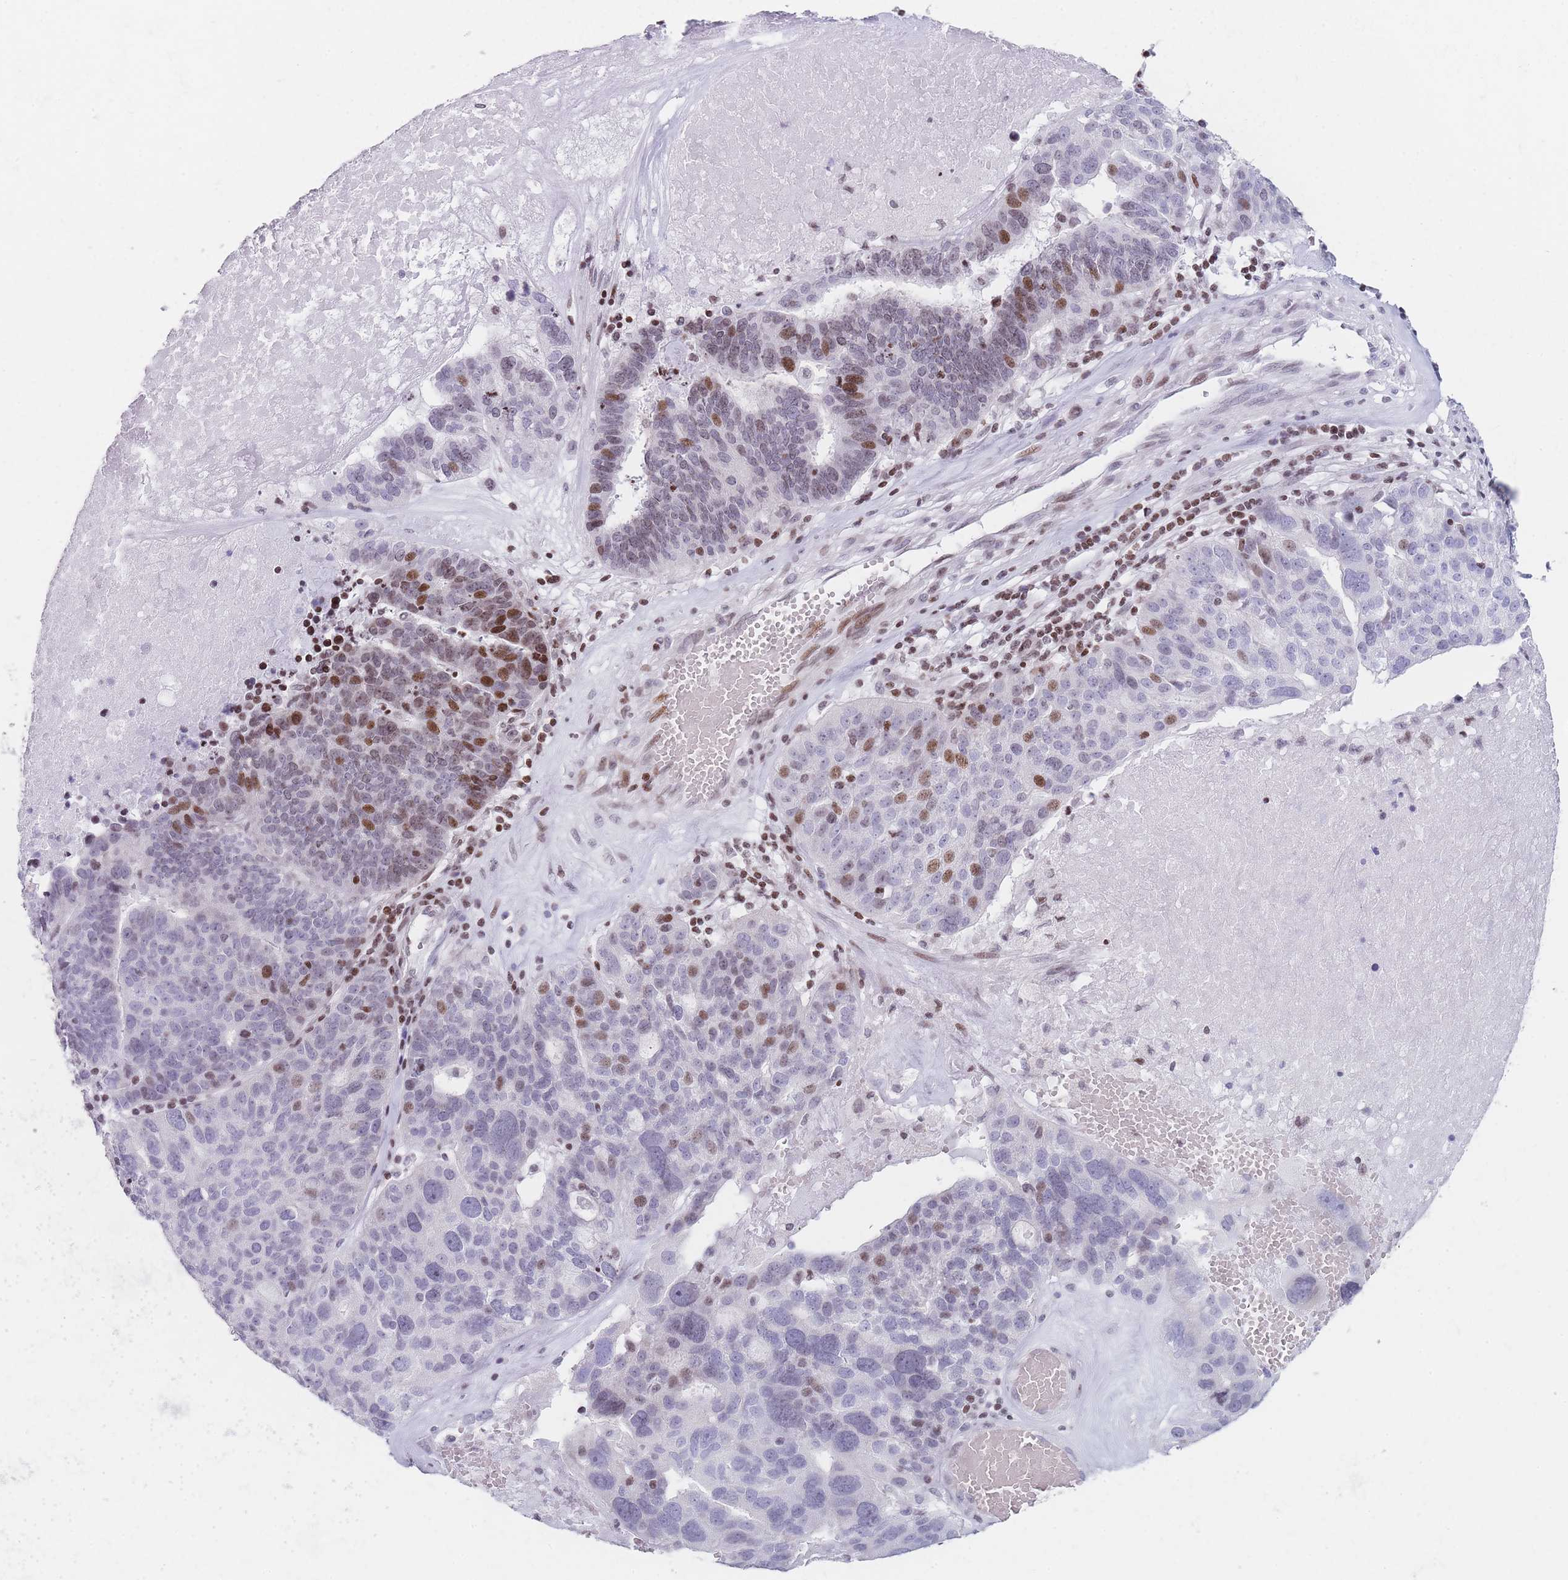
{"staining": {"intensity": "moderate", "quantity": "25%-75%", "location": "nuclear"}, "tissue": "ovarian cancer", "cell_type": "Tumor cells", "image_type": "cancer", "snomed": [{"axis": "morphology", "description": "Cystadenocarcinoma, serous, NOS"}, {"axis": "topography", "description": "Ovary"}], "caption": "About 25%-75% of tumor cells in serous cystadenocarcinoma (ovarian) demonstrate moderate nuclear protein staining as visualized by brown immunohistochemical staining.", "gene": "AK9", "patient": {"sex": "female", "age": 59}}